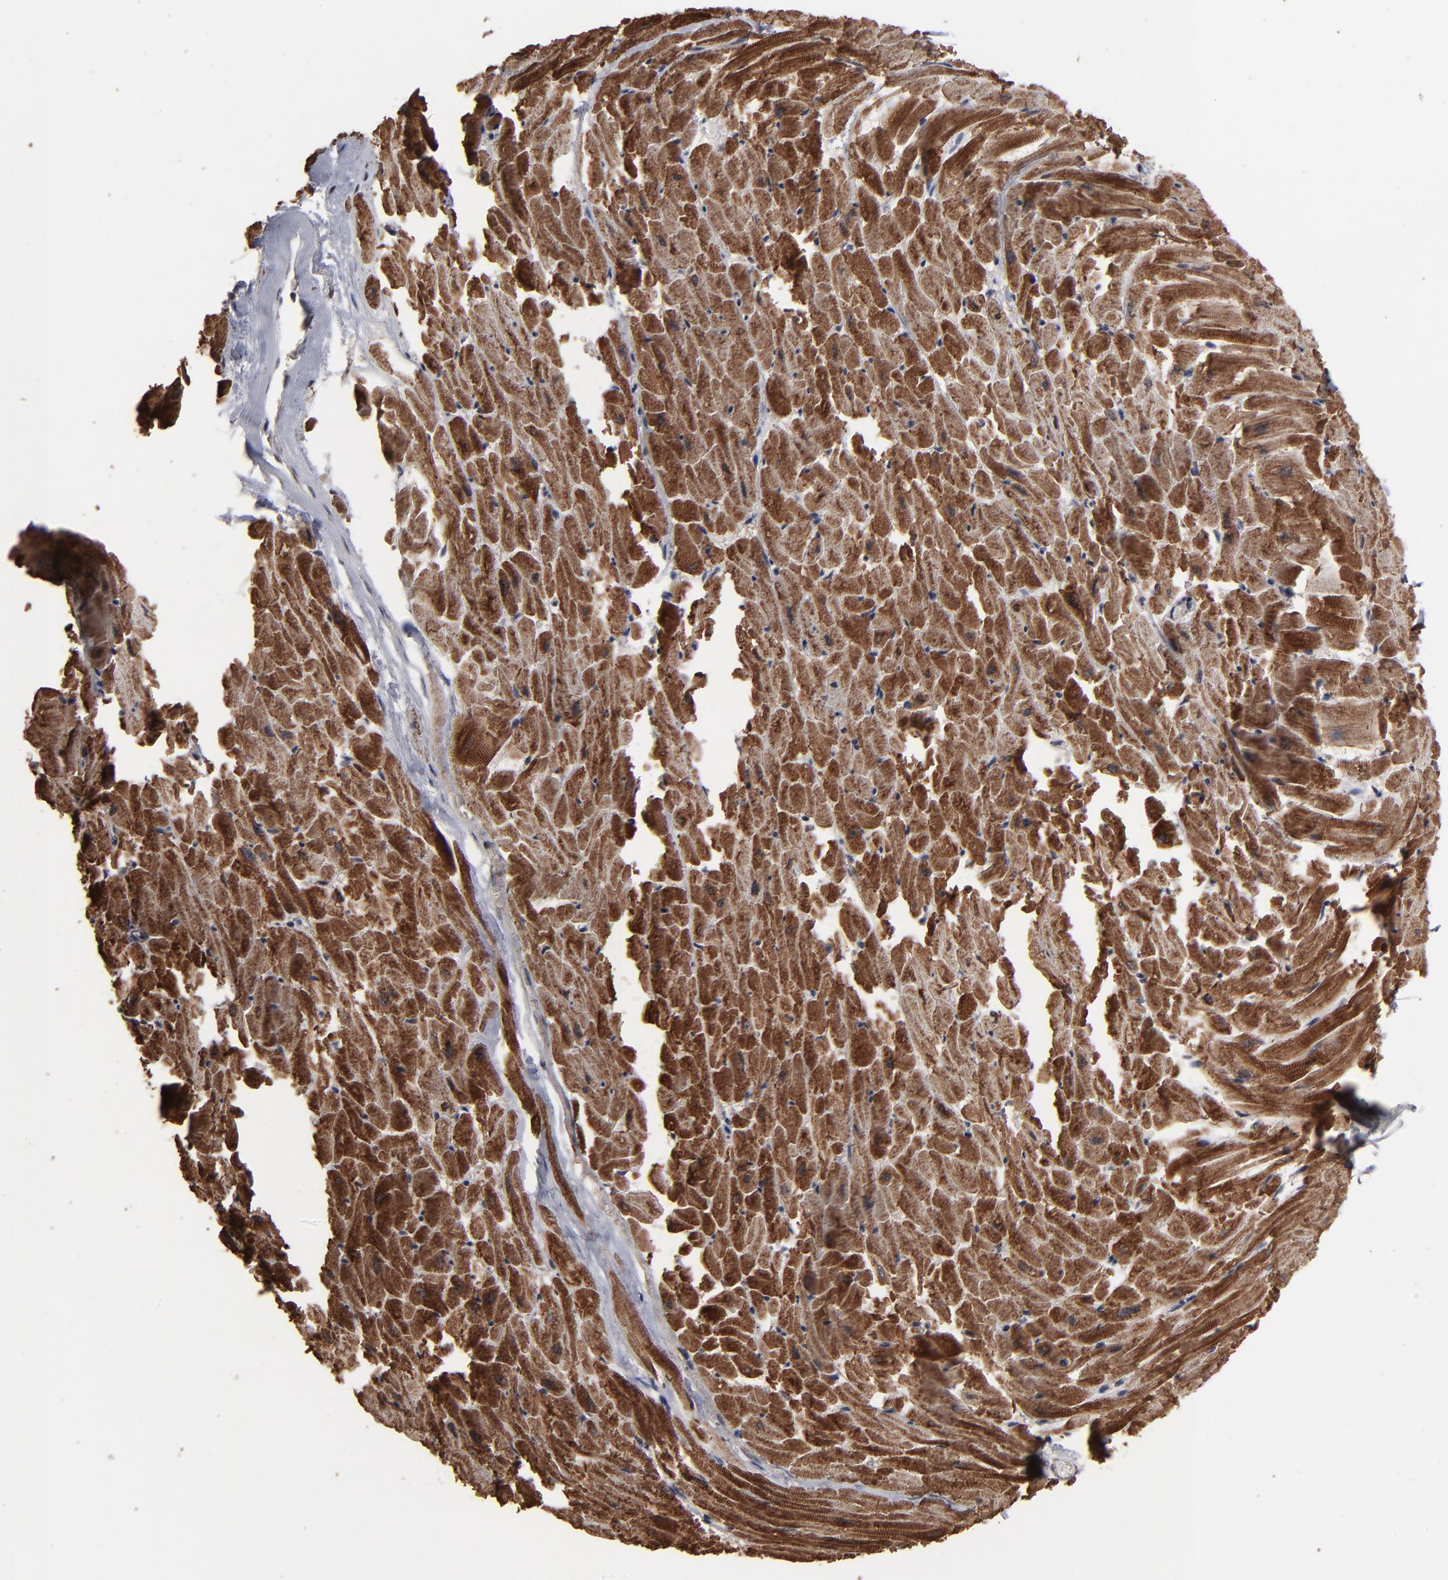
{"staining": {"intensity": "strong", "quantity": ">75%", "location": "cytoplasmic/membranous"}, "tissue": "heart muscle", "cell_type": "Cardiomyocytes", "image_type": "normal", "snomed": [{"axis": "morphology", "description": "Normal tissue, NOS"}, {"axis": "topography", "description": "Heart"}], "caption": "Heart muscle was stained to show a protein in brown. There is high levels of strong cytoplasmic/membranous expression in approximately >75% of cardiomyocytes. The staining was performed using DAB (3,3'-diaminobenzidine), with brown indicating positive protein expression. Nuclei are stained blue with hematoxylin.", "gene": "BNIP3", "patient": {"sex": "female", "age": 19}}